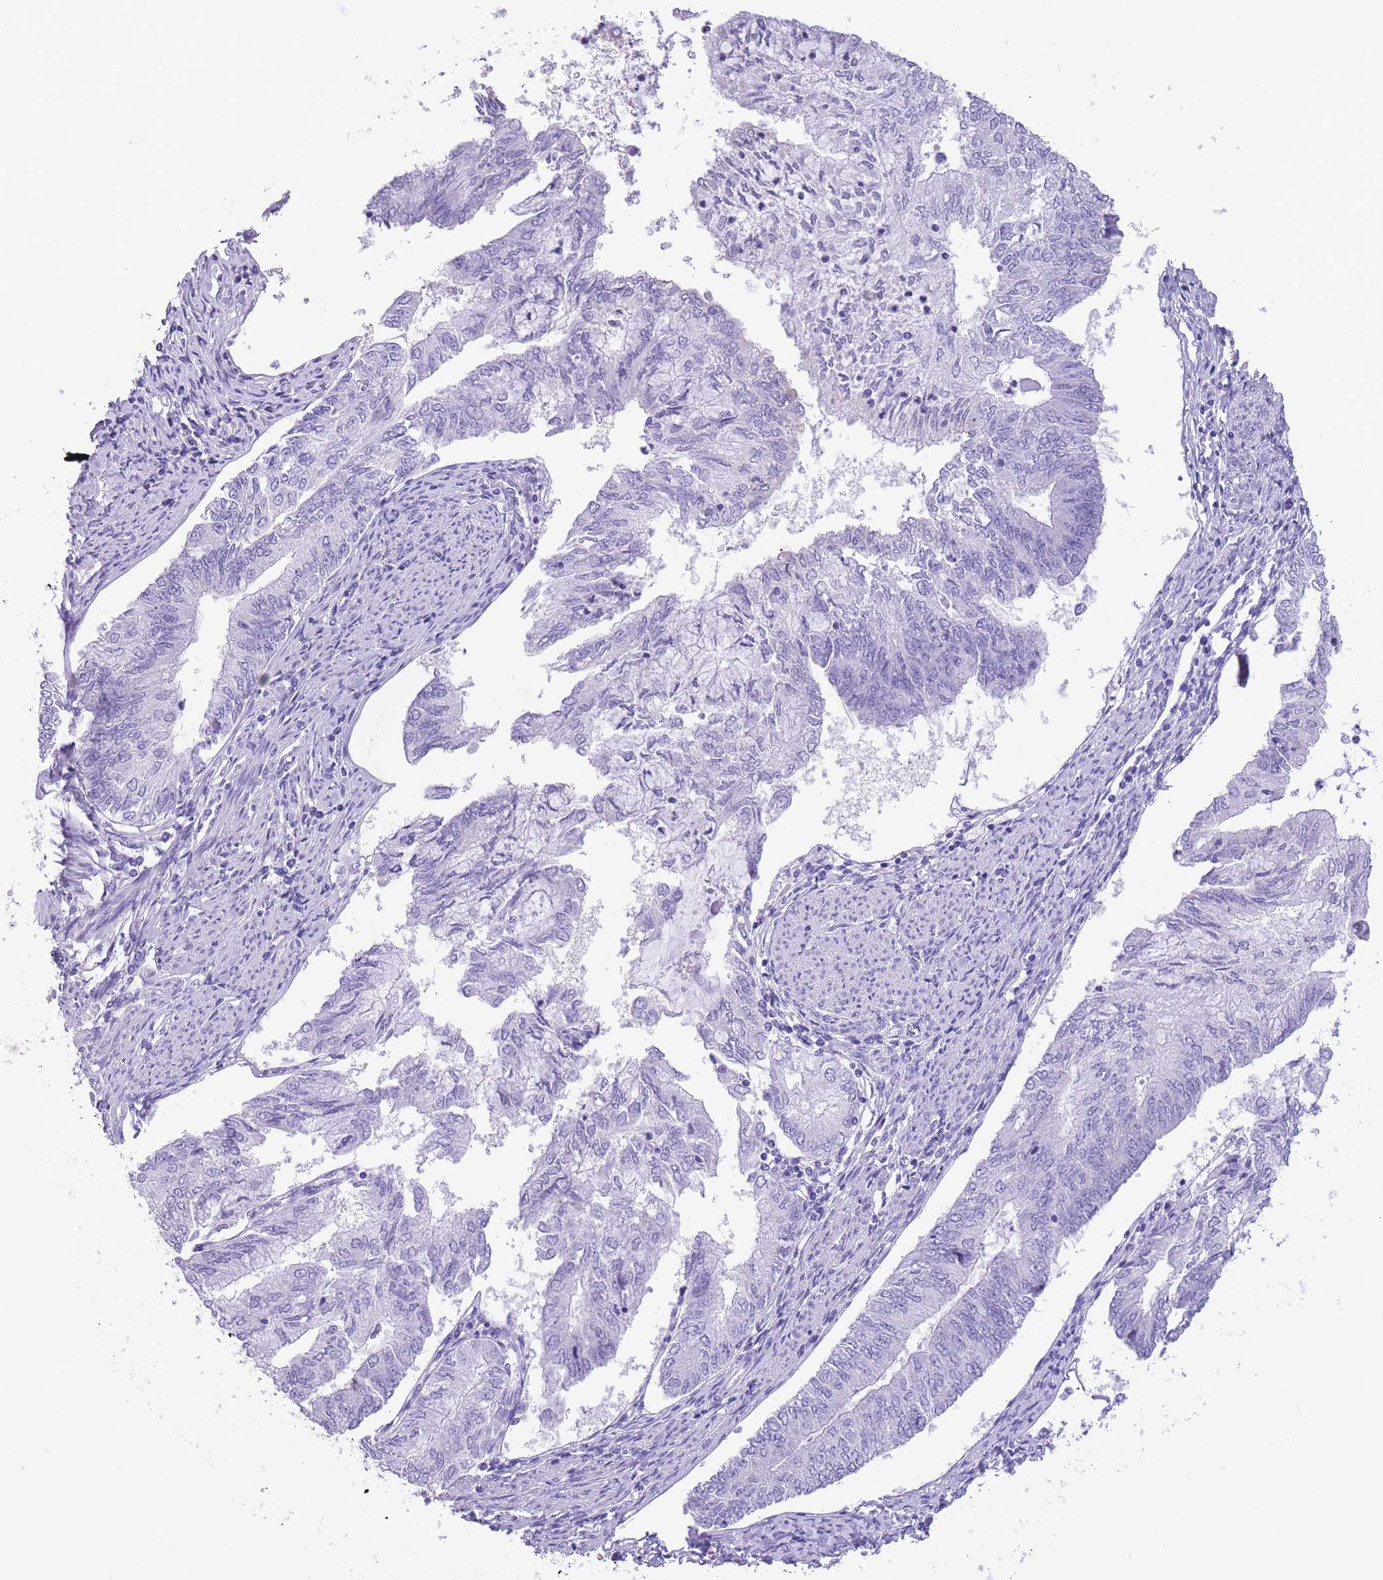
{"staining": {"intensity": "negative", "quantity": "none", "location": "none"}, "tissue": "endometrial cancer", "cell_type": "Tumor cells", "image_type": "cancer", "snomed": [{"axis": "morphology", "description": "Adenocarcinoma, NOS"}, {"axis": "topography", "description": "Endometrium"}], "caption": "Immunohistochemistry (IHC) of human adenocarcinoma (endometrial) displays no expression in tumor cells.", "gene": "RAI2", "patient": {"sex": "female", "age": 68}}